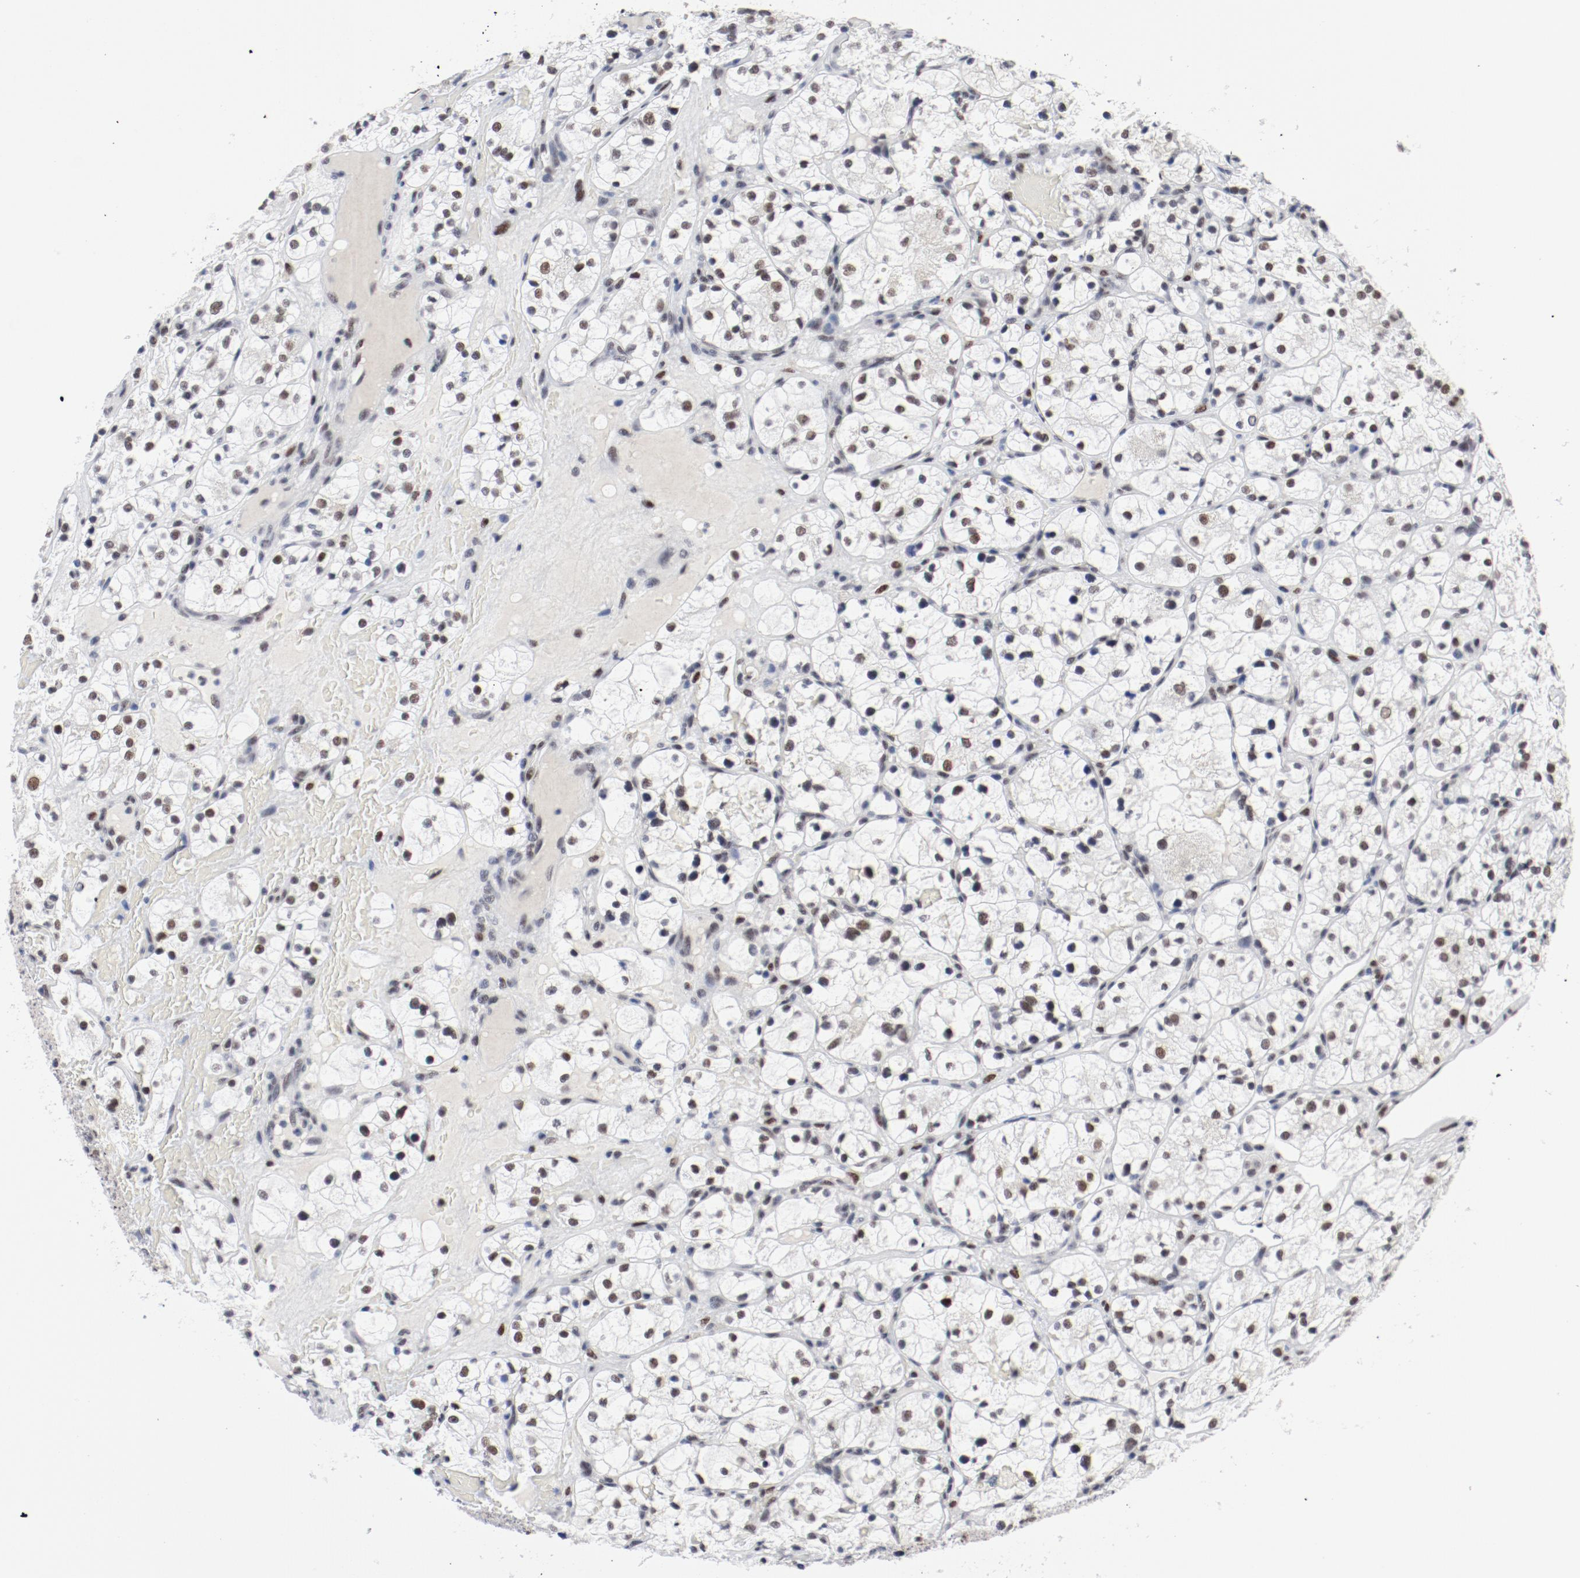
{"staining": {"intensity": "moderate", "quantity": ">75%", "location": "nuclear"}, "tissue": "renal cancer", "cell_type": "Tumor cells", "image_type": "cancer", "snomed": [{"axis": "morphology", "description": "Adenocarcinoma, NOS"}, {"axis": "topography", "description": "Kidney"}], "caption": "Protein analysis of adenocarcinoma (renal) tissue reveals moderate nuclear positivity in approximately >75% of tumor cells.", "gene": "ARNT", "patient": {"sex": "female", "age": 60}}